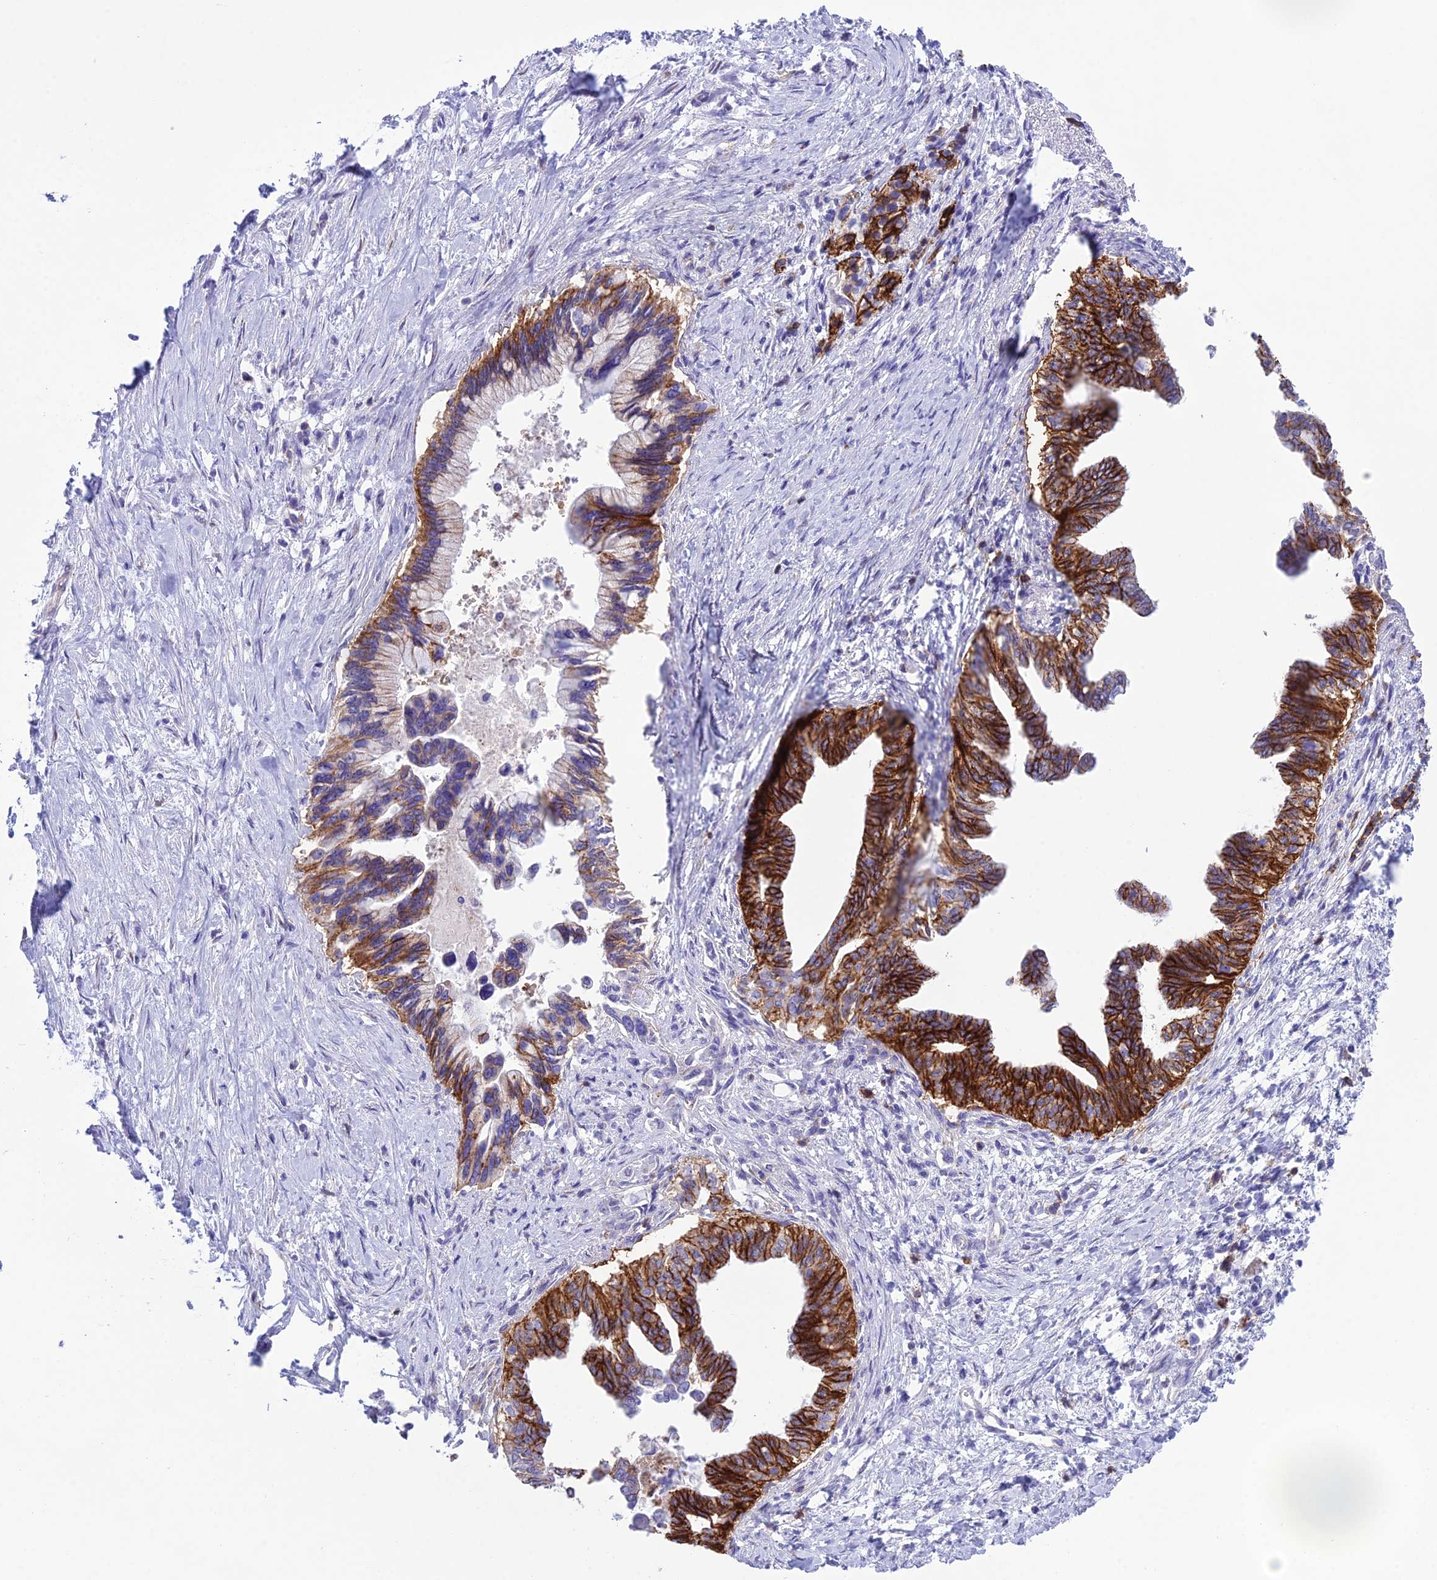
{"staining": {"intensity": "strong", "quantity": ">75%", "location": "cytoplasmic/membranous"}, "tissue": "pancreatic cancer", "cell_type": "Tumor cells", "image_type": "cancer", "snomed": [{"axis": "morphology", "description": "Adenocarcinoma, NOS"}, {"axis": "topography", "description": "Pancreas"}], "caption": "Immunohistochemistry (IHC) (DAB (3,3'-diaminobenzidine)) staining of human pancreatic adenocarcinoma exhibits strong cytoplasmic/membranous protein staining in about >75% of tumor cells. (DAB IHC, brown staining for protein, blue staining for nuclei).", "gene": "OR1Q1", "patient": {"sex": "female", "age": 83}}